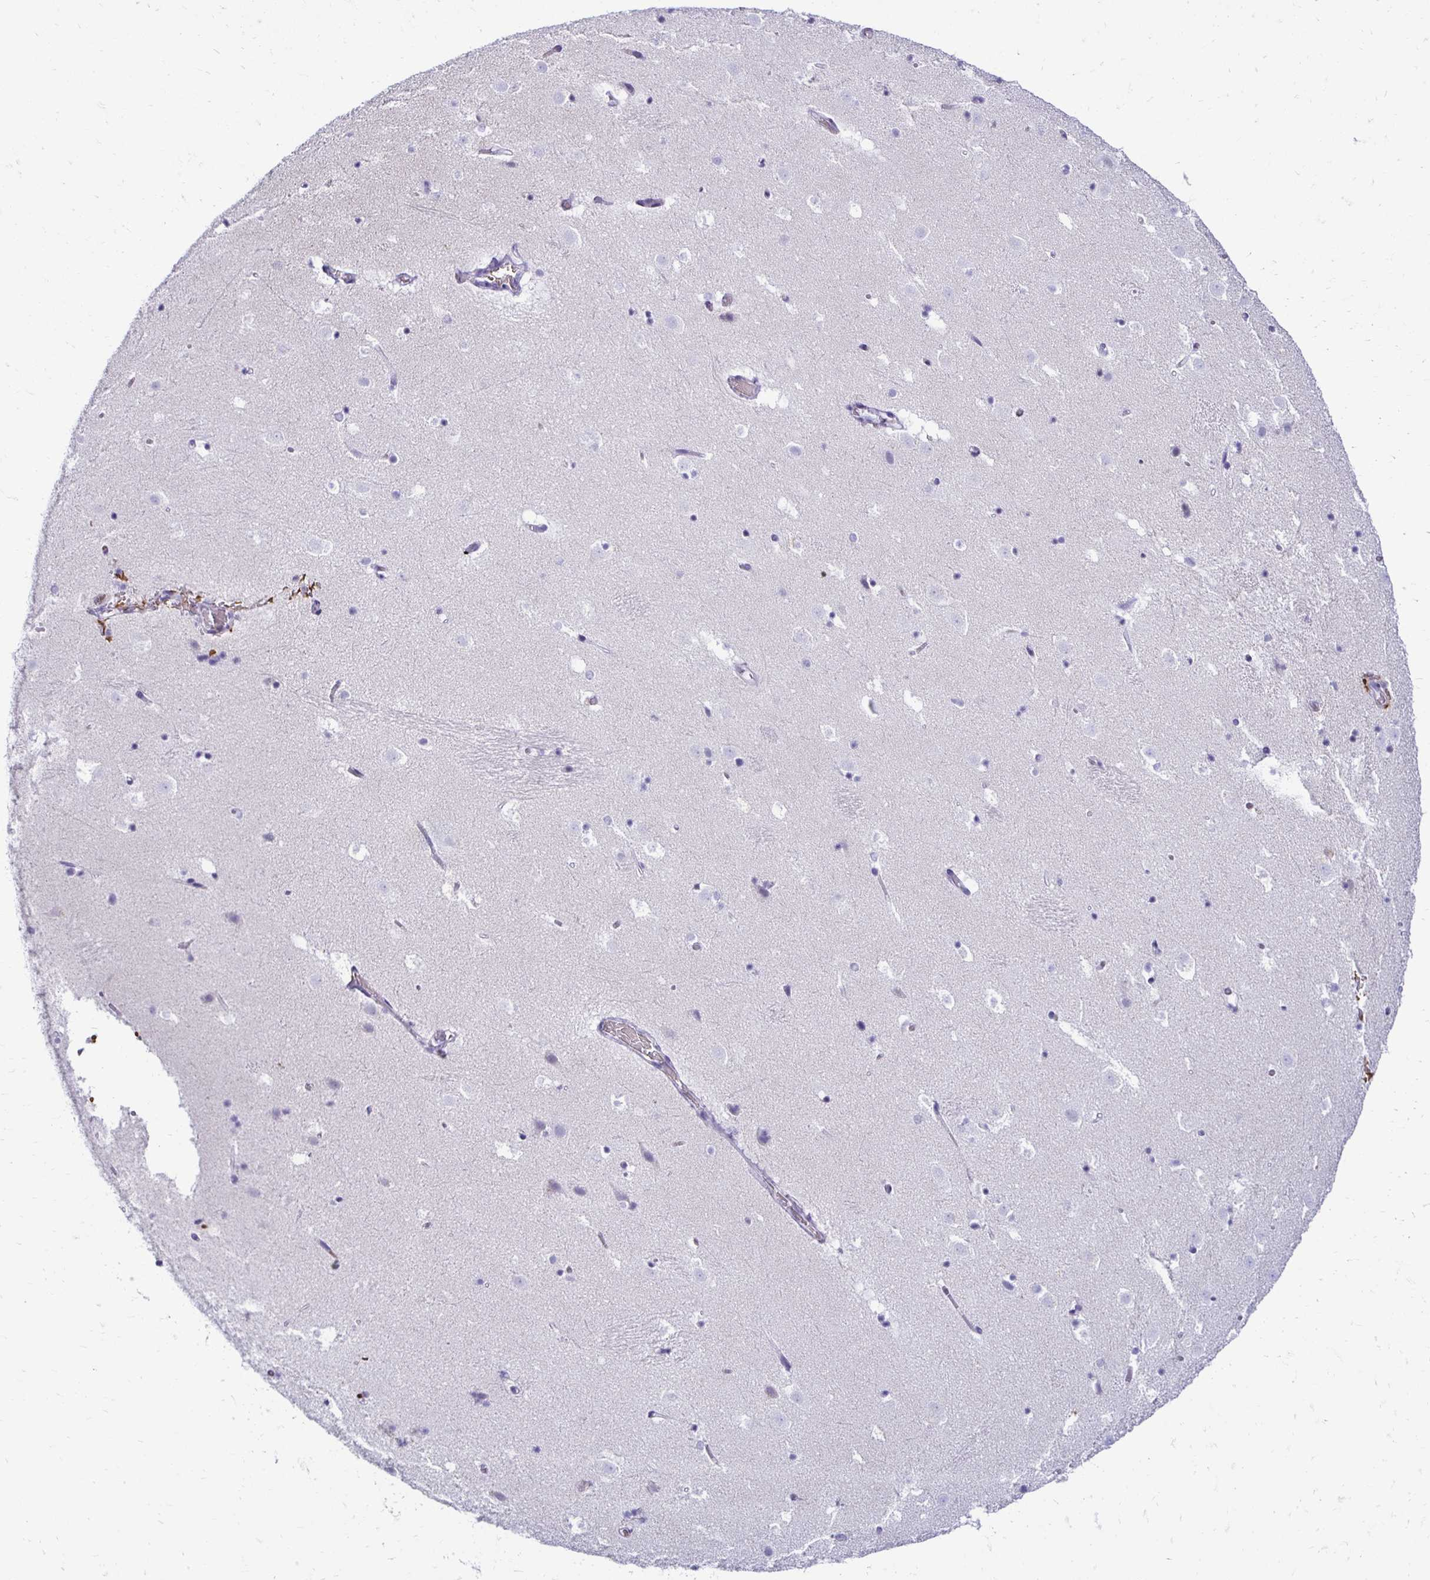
{"staining": {"intensity": "negative", "quantity": "none", "location": "none"}, "tissue": "caudate", "cell_type": "Glial cells", "image_type": "normal", "snomed": [{"axis": "morphology", "description": "Normal tissue, NOS"}, {"axis": "topography", "description": "Lateral ventricle wall"}], "caption": "The histopathology image demonstrates no significant expression in glial cells of caudate.", "gene": "RHBDL3", "patient": {"sex": "male", "age": 37}}